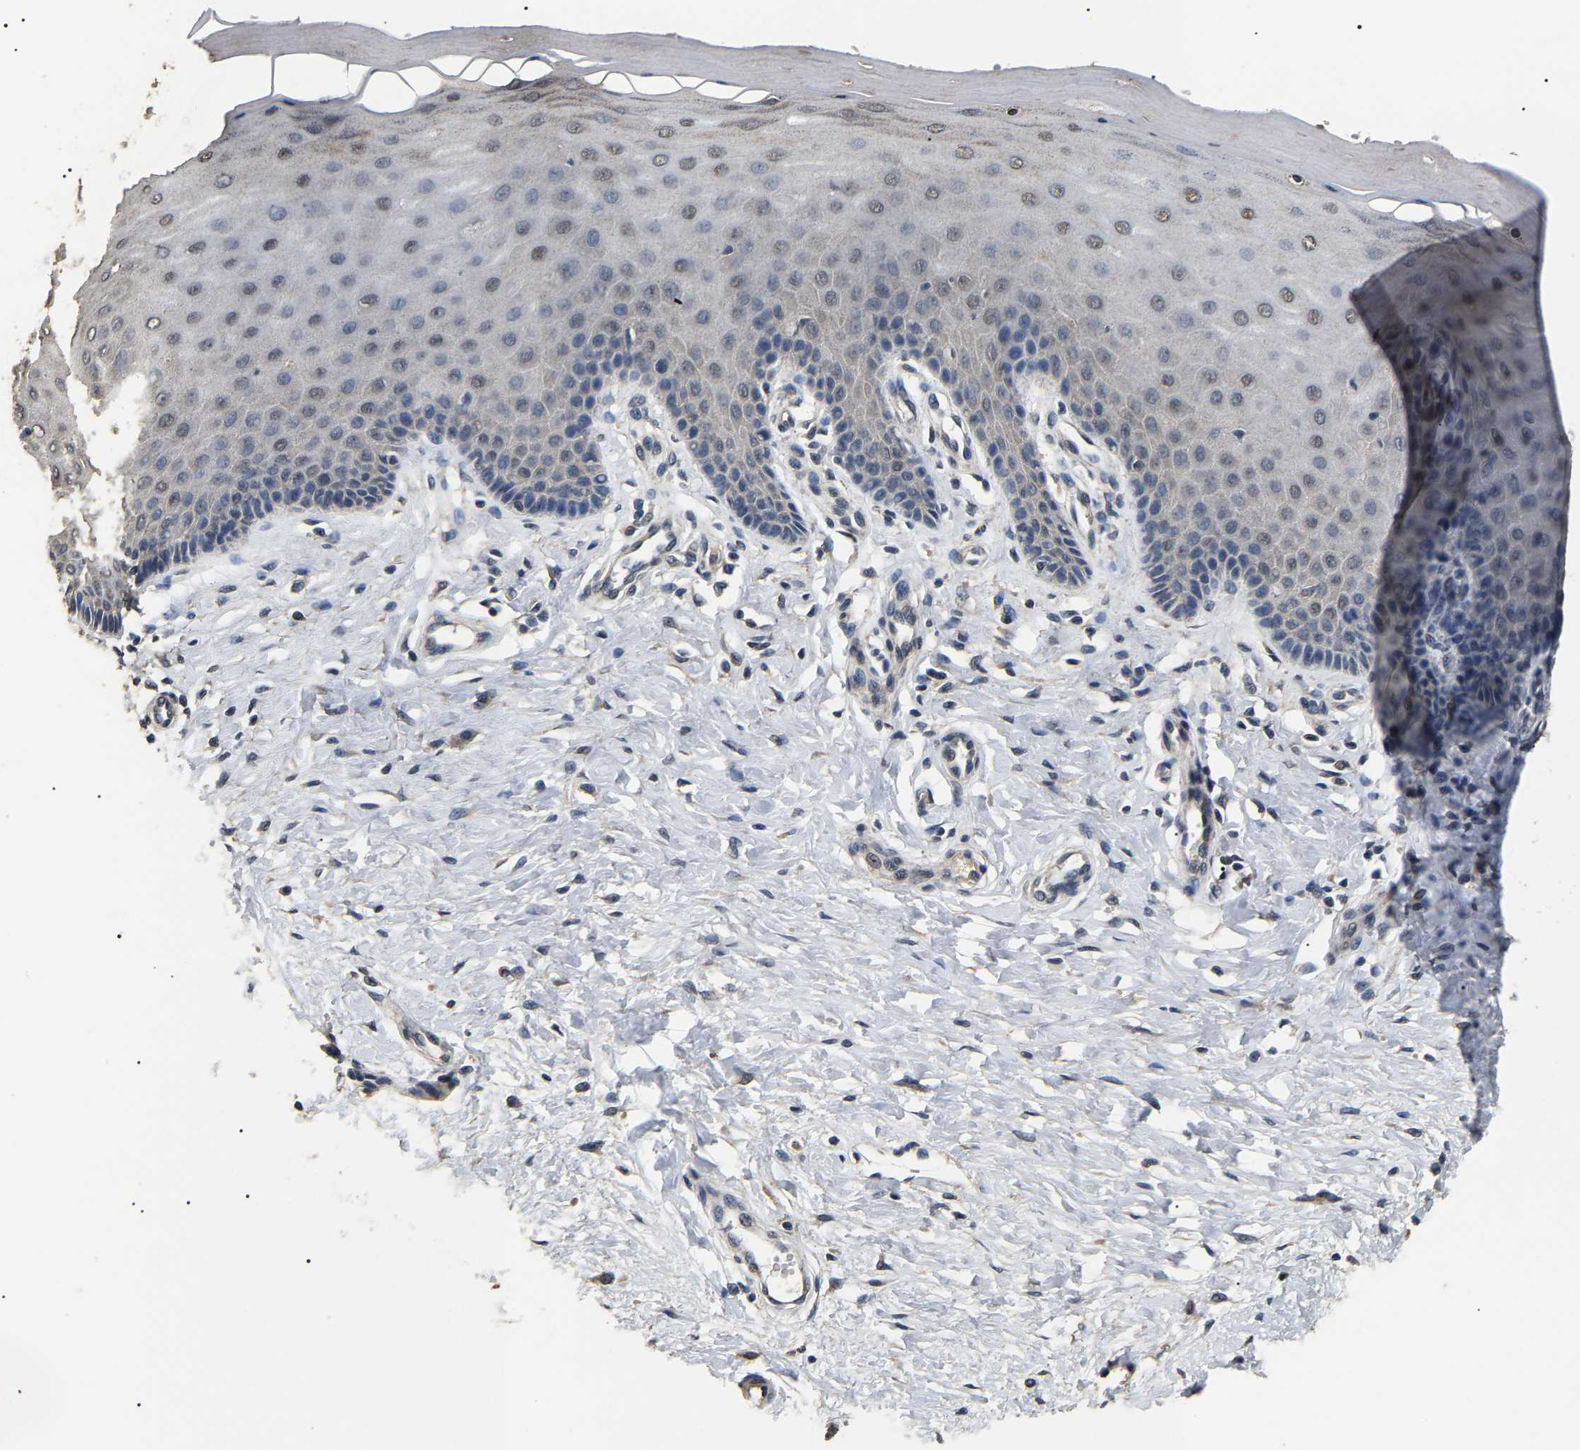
{"staining": {"intensity": "negative", "quantity": "none", "location": "none"}, "tissue": "cervix", "cell_type": "Glandular cells", "image_type": "normal", "snomed": [{"axis": "morphology", "description": "Normal tissue, NOS"}, {"axis": "topography", "description": "Cervix"}], "caption": "IHC image of unremarkable human cervix stained for a protein (brown), which reveals no positivity in glandular cells. Nuclei are stained in blue.", "gene": "PSMD8", "patient": {"sex": "female", "age": 55}}